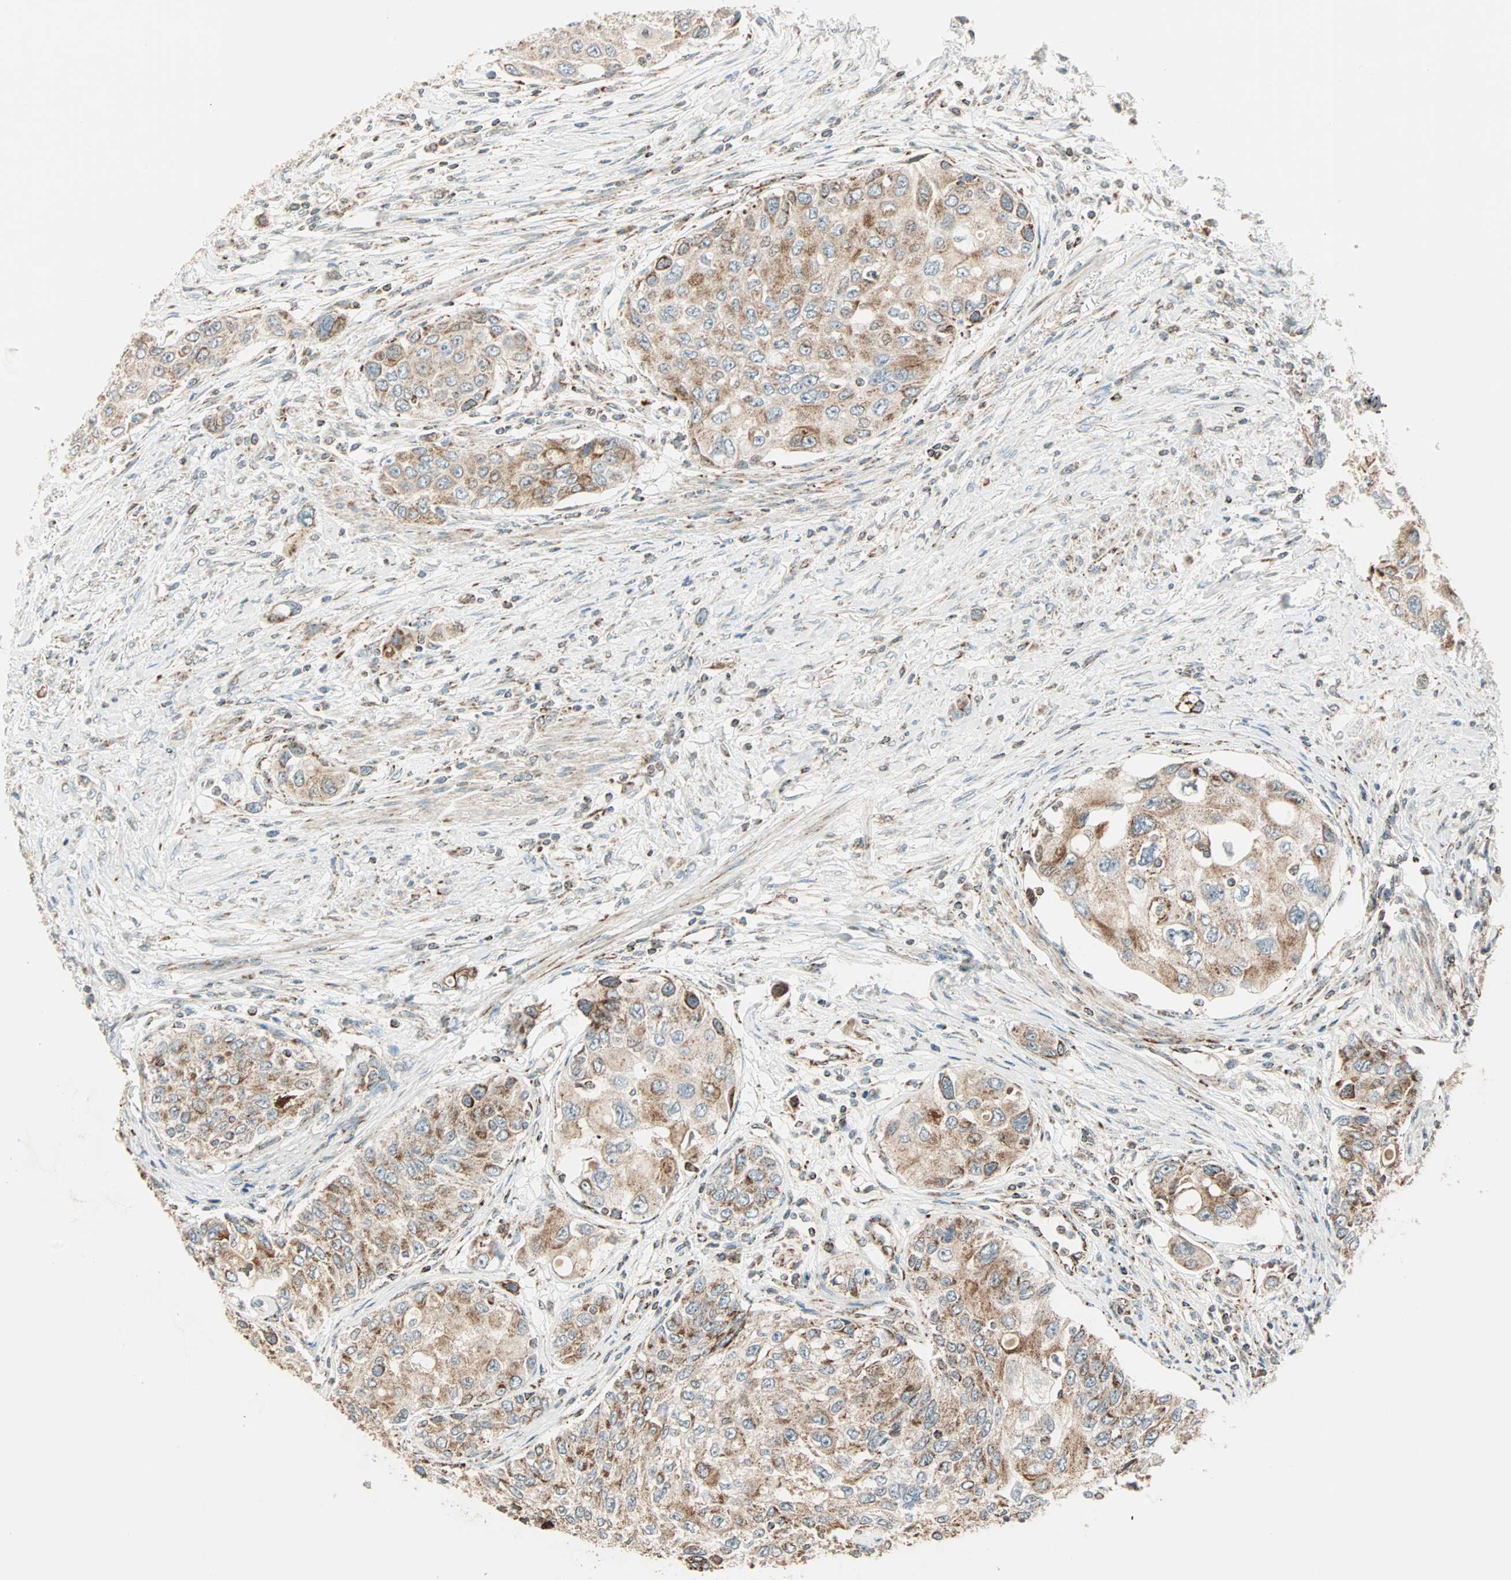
{"staining": {"intensity": "weak", "quantity": ">75%", "location": "cytoplasmic/membranous"}, "tissue": "urothelial cancer", "cell_type": "Tumor cells", "image_type": "cancer", "snomed": [{"axis": "morphology", "description": "Urothelial carcinoma, High grade"}, {"axis": "topography", "description": "Urinary bladder"}], "caption": "Immunohistochemistry (IHC) image of high-grade urothelial carcinoma stained for a protein (brown), which demonstrates low levels of weak cytoplasmic/membranous positivity in about >75% of tumor cells.", "gene": "SPRY4", "patient": {"sex": "female", "age": 56}}